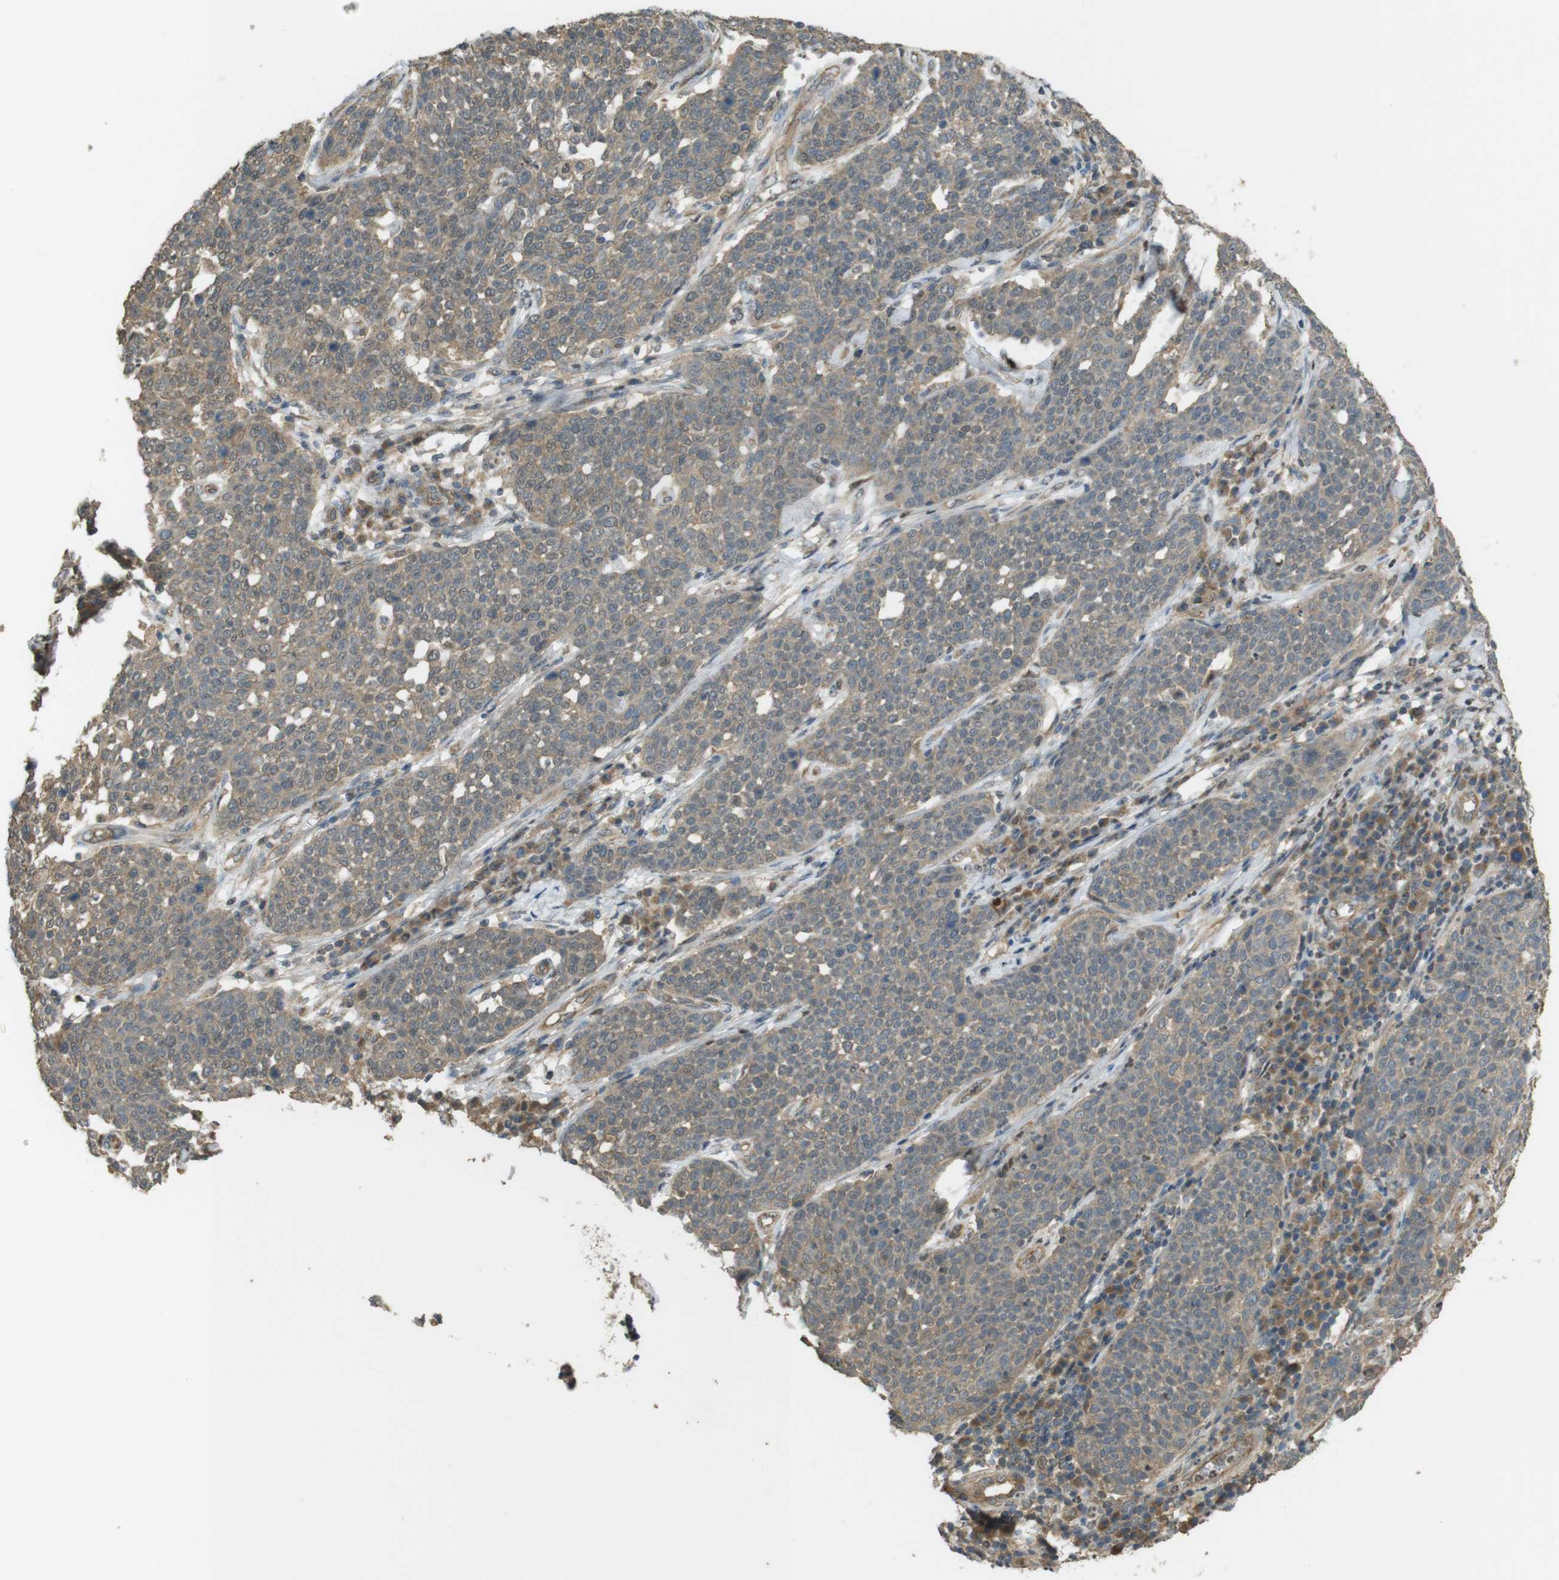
{"staining": {"intensity": "weak", "quantity": ">75%", "location": "cytoplasmic/membranous"}, "tissue": "cervical cancer", "cell_type": "Tumor cells", "image_type": "cancer", "snomed": [{"axis": "morphology", "description": "Squamous cell carcinoma, NOS"}, {"axis": "topography", "description": "Cervix"}], "caption": "Immunohistochemical staining of cervical squamous cell carcinoma displays low levels of weak cytoplasmic/membranous protein staining in approximately >75% of tumor cells. Using DAB (3,3'-diaminobenzidine) (brown) and hematoxylin (blue) stains, captured at high magnification using brightfield microscopy.", "gene": "ZDHHC20", "patient": {"sex": "female", "age": 34}}